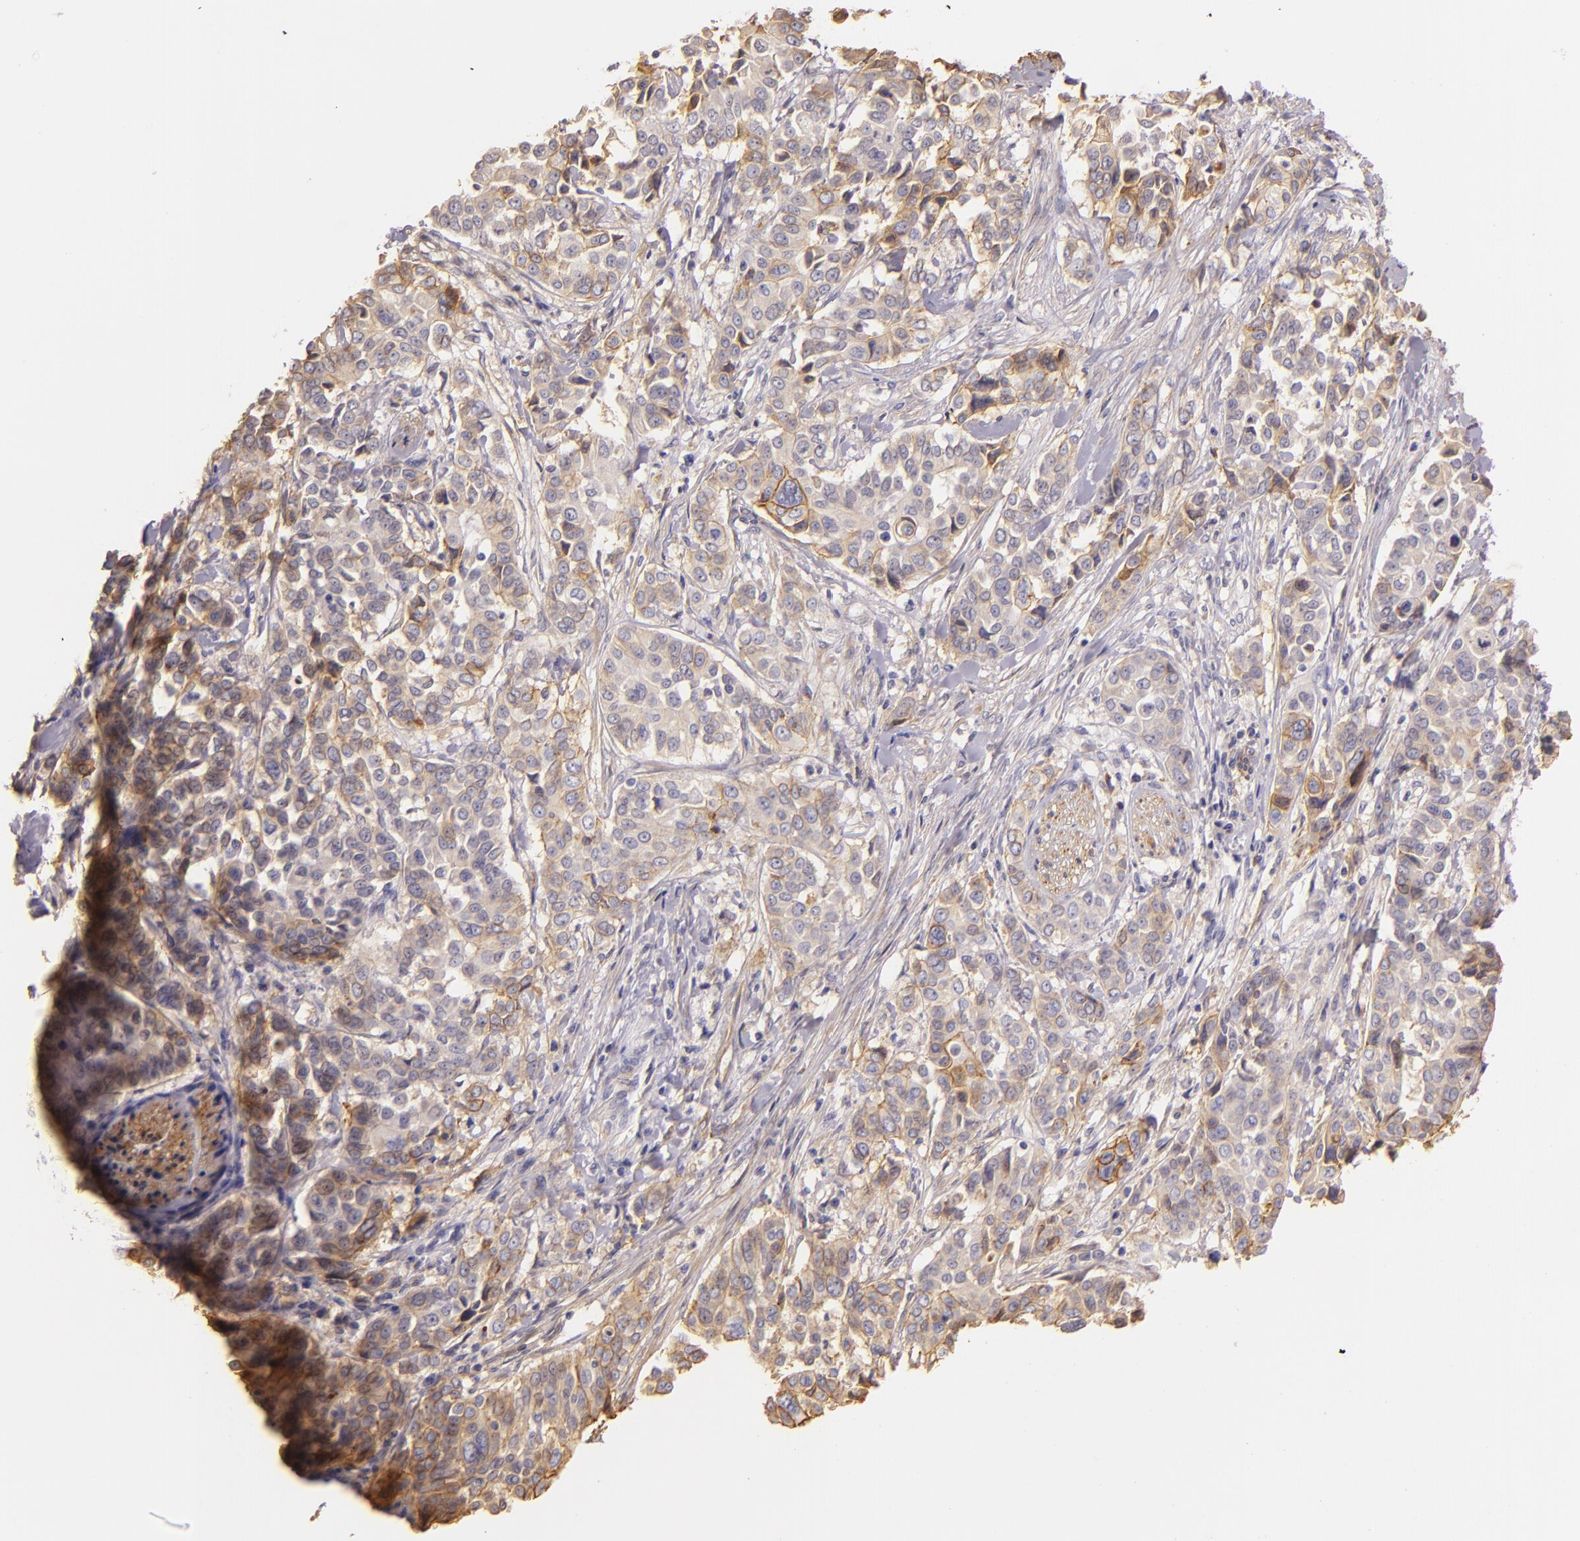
{"staining": {"intensity": "weak", "quantity": ">75%", "location": "cytoplasmic/membranous"}, "tissue": "pancreatic cancer", "cell_type": "Tumor cells", "image_type": "cancer", "snomed": [{"axis": "morphology", "description": "Adenocarcinoma, NOS"}, {"axis": "topography", "description": "Pancreas"}], "caption": "Immunohistochemistry (DAB) staining of pancreatic cancer demonstrates weak cytoplasmic/membranous protein staining in about >75% of tumor cells.", "gene": "CTSF", "patient": {"sex": "female", "age": 52}}